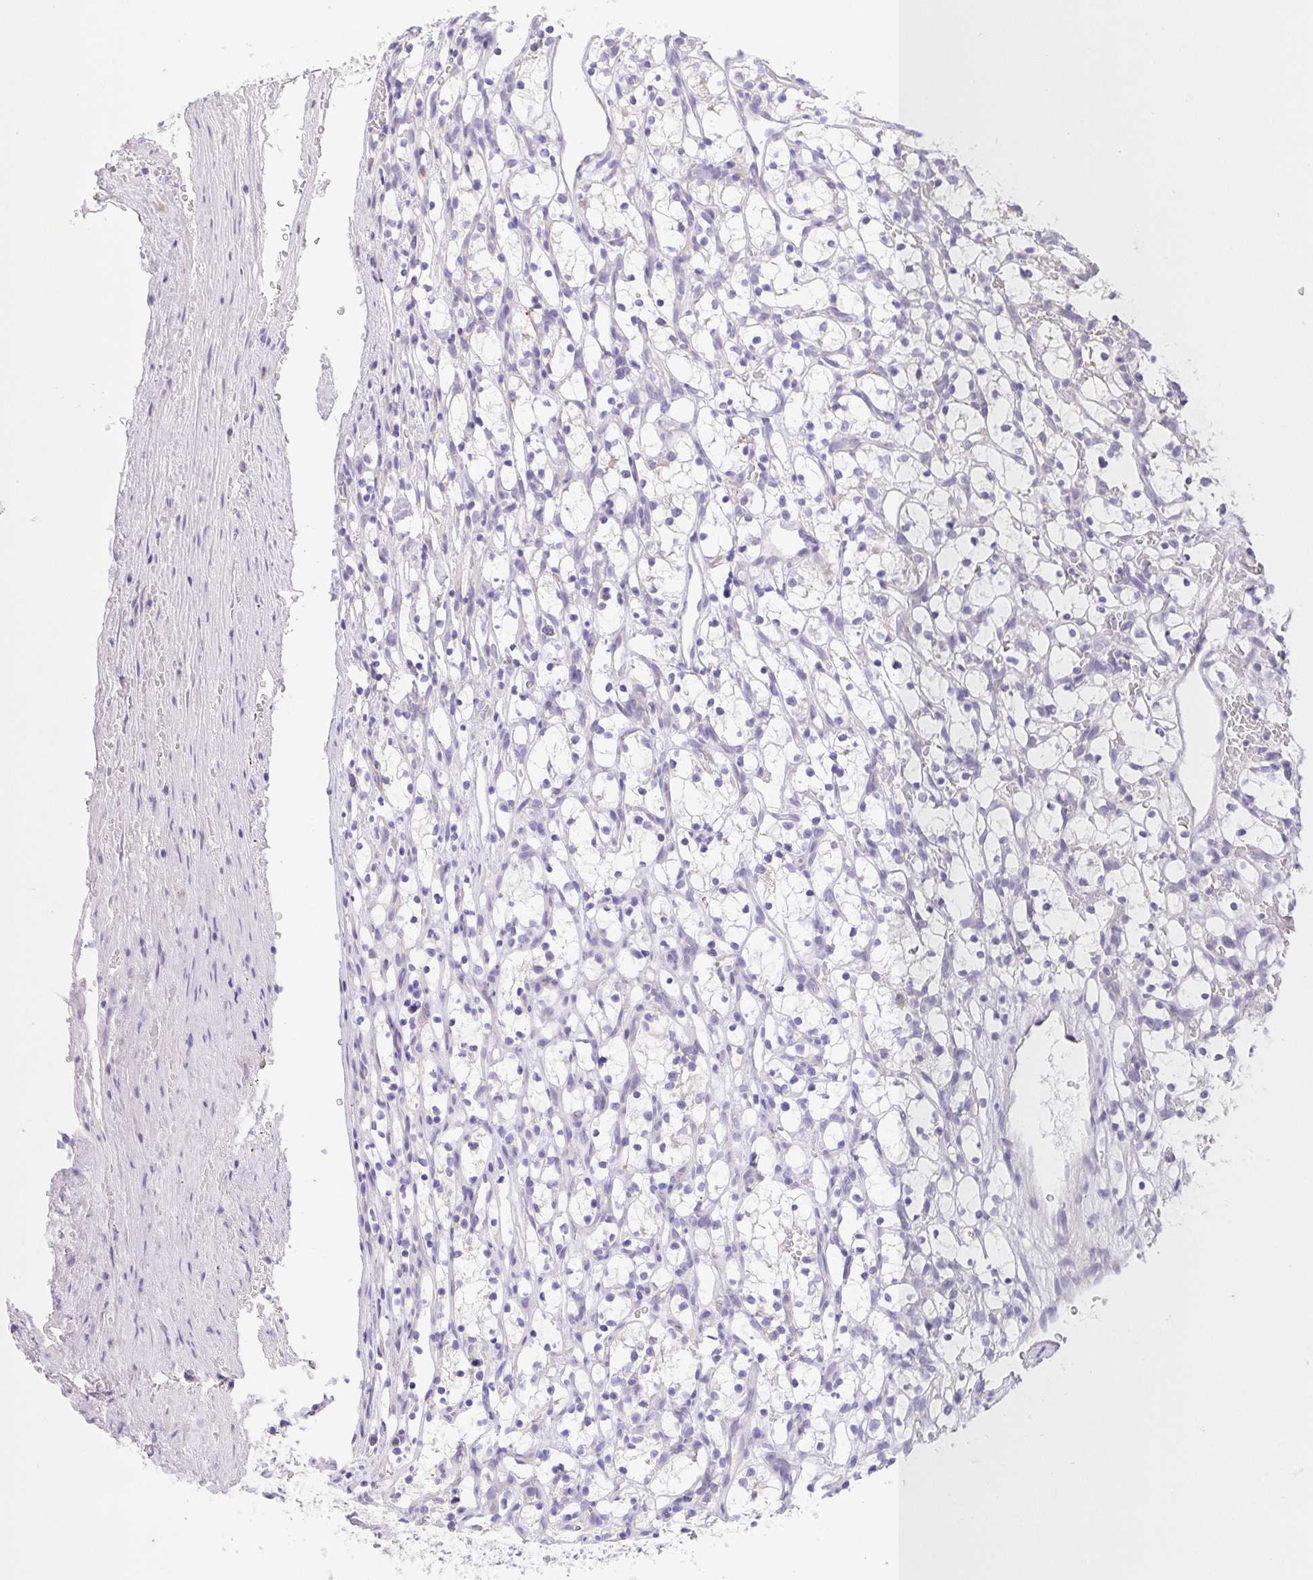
{"staining": {"intensity": "negative", "quantity": "none", "location": "none"}, "tissue": "renal cancer", "cell_type": "Tumor cells", "image_type": "cancer", "snomed": [{"axis": "morphology", "description": "Adenocarcinoma, NOS"}, {"axis": "topography", "description": "Kidney"}], "caption": "Immunohistochemistry of renal cancer (adenocarcinoma) shows no expression in tumor cells. (DAB immunohistochemistry with hematoxylin counter stain).", "gene": "PKDREJ", "patient": {"sex": "female", "age": 69}}